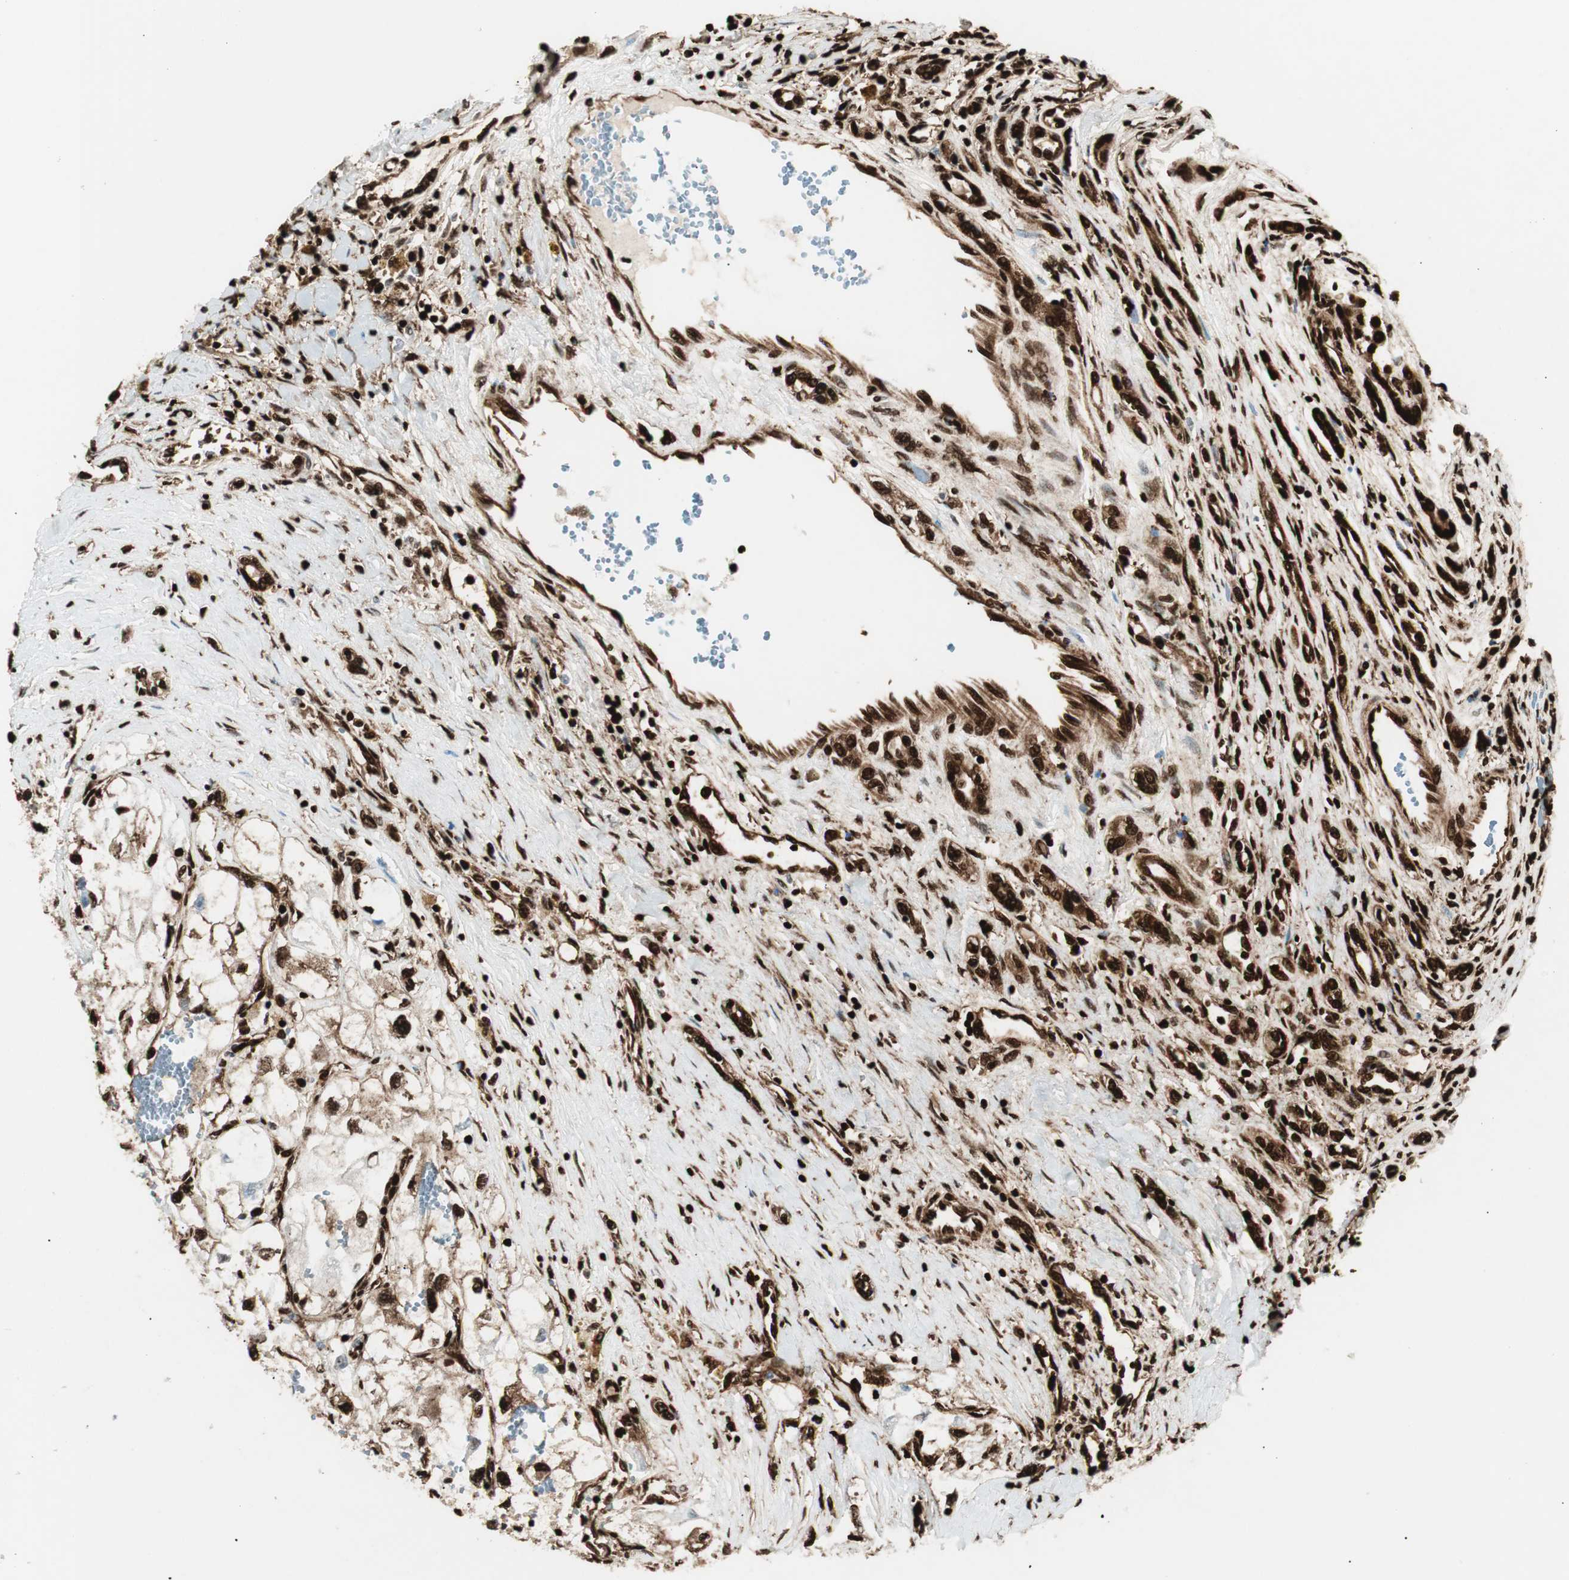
{"staining": {"intensity": "strong", "quantity": ">75%", "location": "nuclear"}, "tissue": "renal cancer", "cell_type": "Tumor cells", "image_type": "cancer", "snomed": [{"axis": "morphology", "description": "Adenocarcinoma, NOS"}, {"axis": "topography", "description": "Kidney"}], "caption": "Renal adenocarcinoma stained for a protein (brown) exhibits strong nuclear positive positivity in about >75% of tumor cells.", "gene": "EWSR1", "patient": {"sex": "female", "age": 70}}